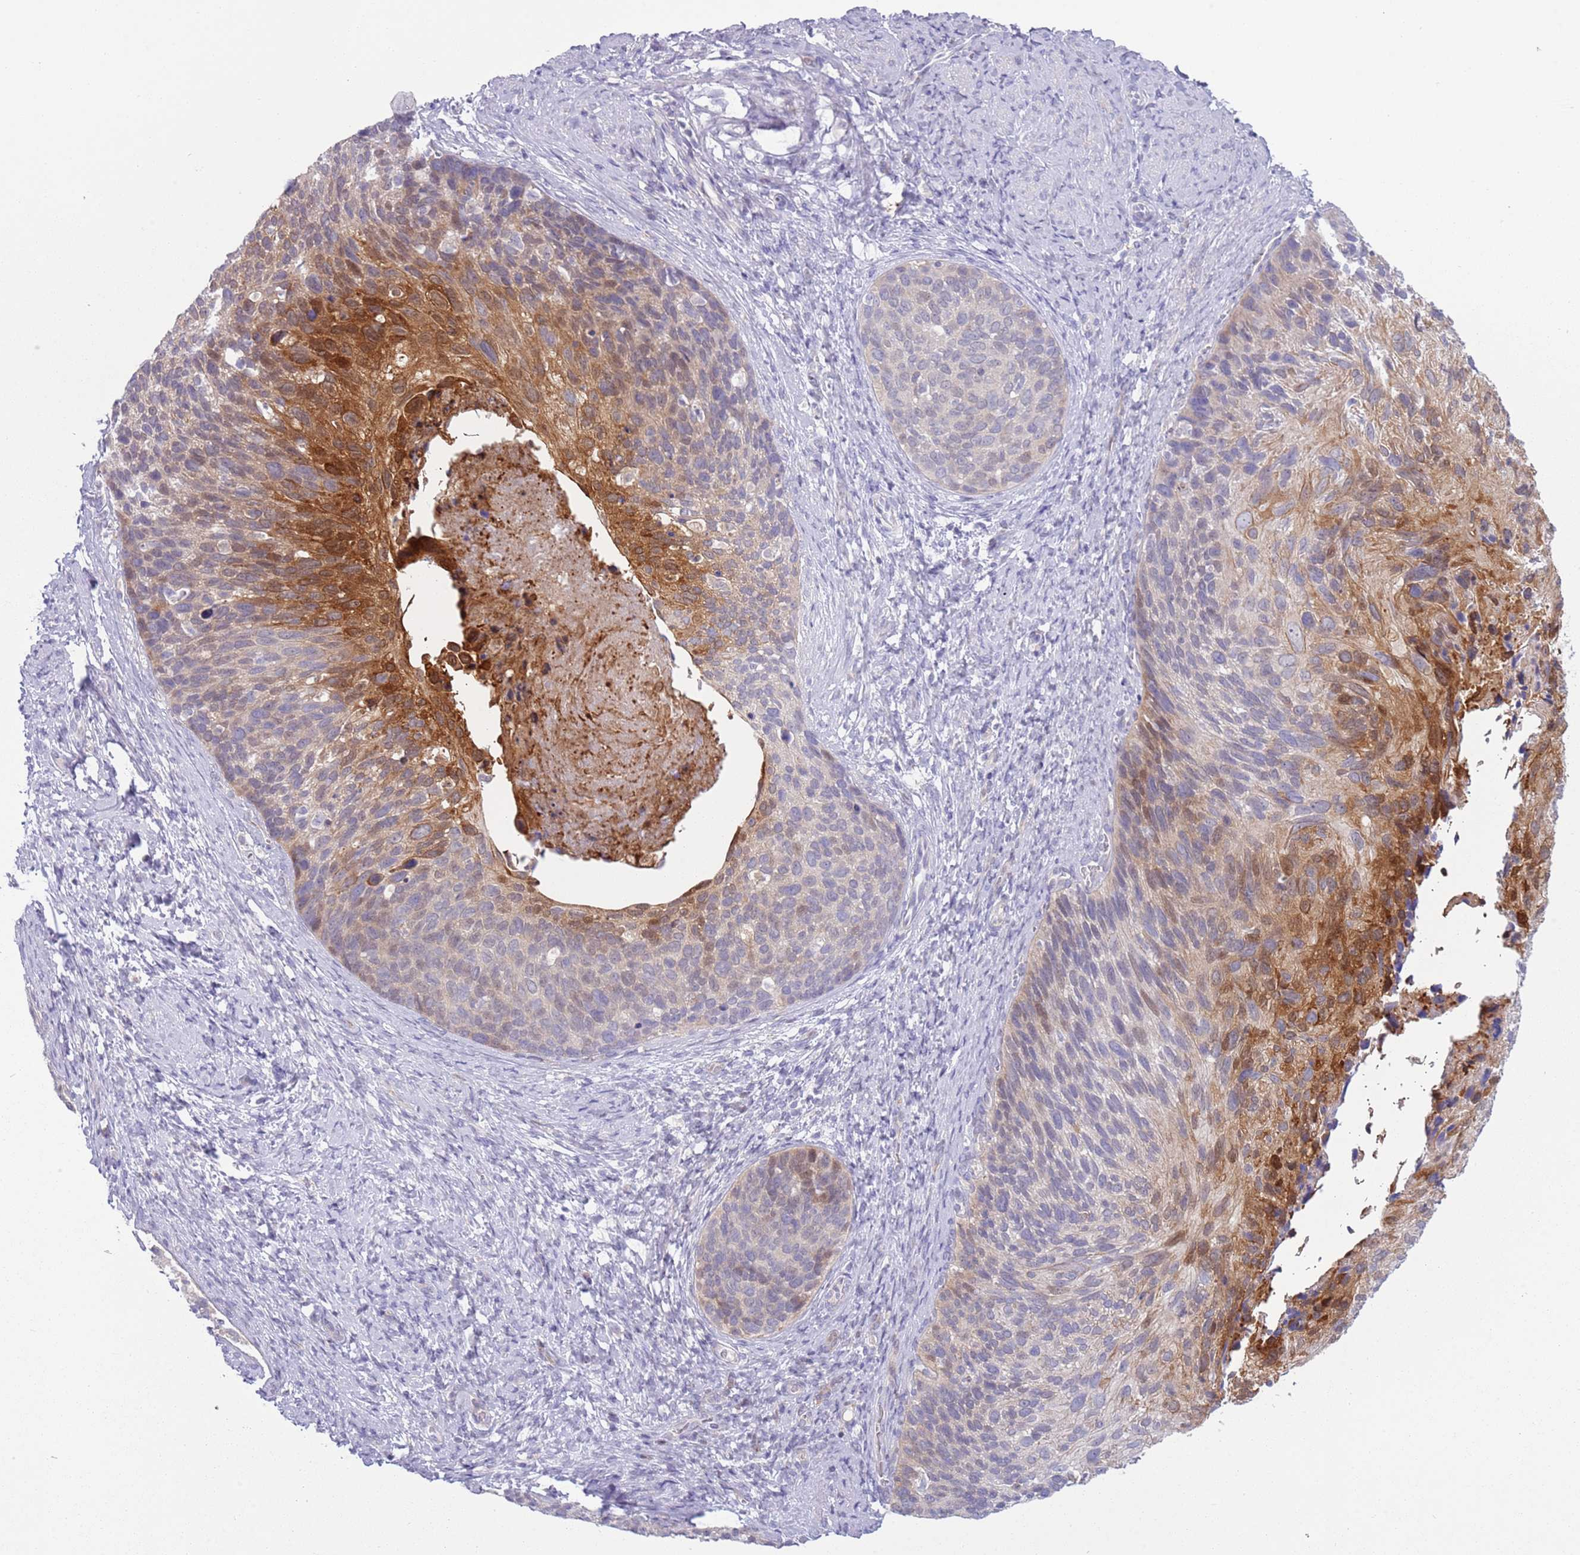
{"staining": {"intensity": "moderate", "quantity": "<25%", "location": "cytoplasmic/membranous"}, "tissue": "cervical cancer", "cell_type": "Tumor cells", "image_type": "cancer", "snomed": [{"axis": "morphology", "description": "Squamous cell carcinoma, NOS"}, {"axis": "topography", "description": "Cervix"}], "caption": "Protein staining of cervical cancer tissue exhibits moderate cytoplasmic/membranous staining in approximately <25% of tumor cells.", "gene": "NBPF6", "patient": {"sex": "female", "age": 80}}